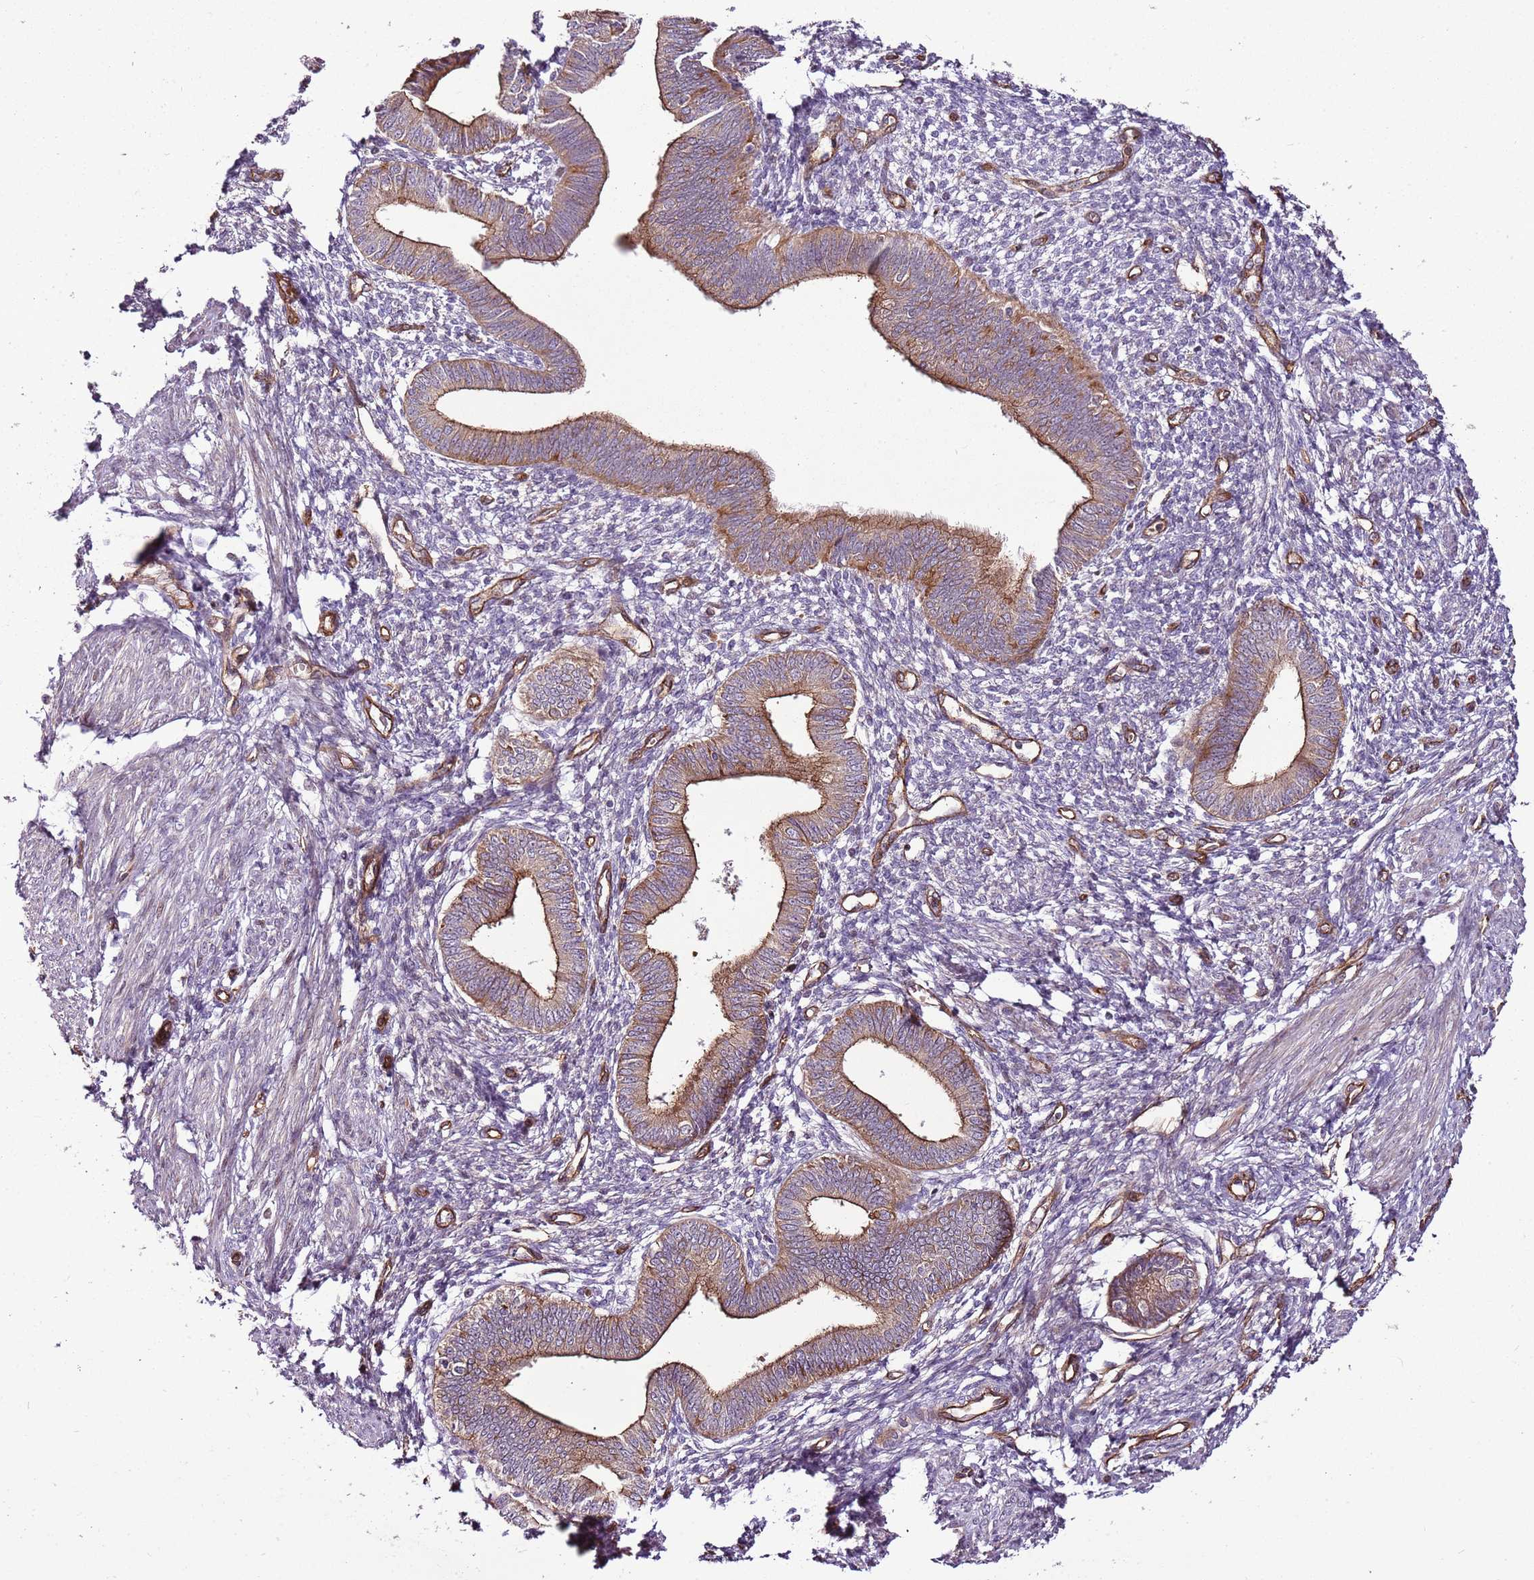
{"staining": {"intensity": "negative", "quantity": "none", "location": "none"}, "tissue": "endometrium", "cell_type": "Cells in endometrial stroma", "image_type": "normal", "snomed": [{"axis": "morphology", "description": "Normal tissue, NOS"}, {"axis": "topography", "description": "Endometrium"}], "caption": "Photomicrograph shows no significant protein staining in cells in endometrial stroma of normal endometrium.", "gene": "ZNF827", "patient": {"sex": "female", "age": 46}}